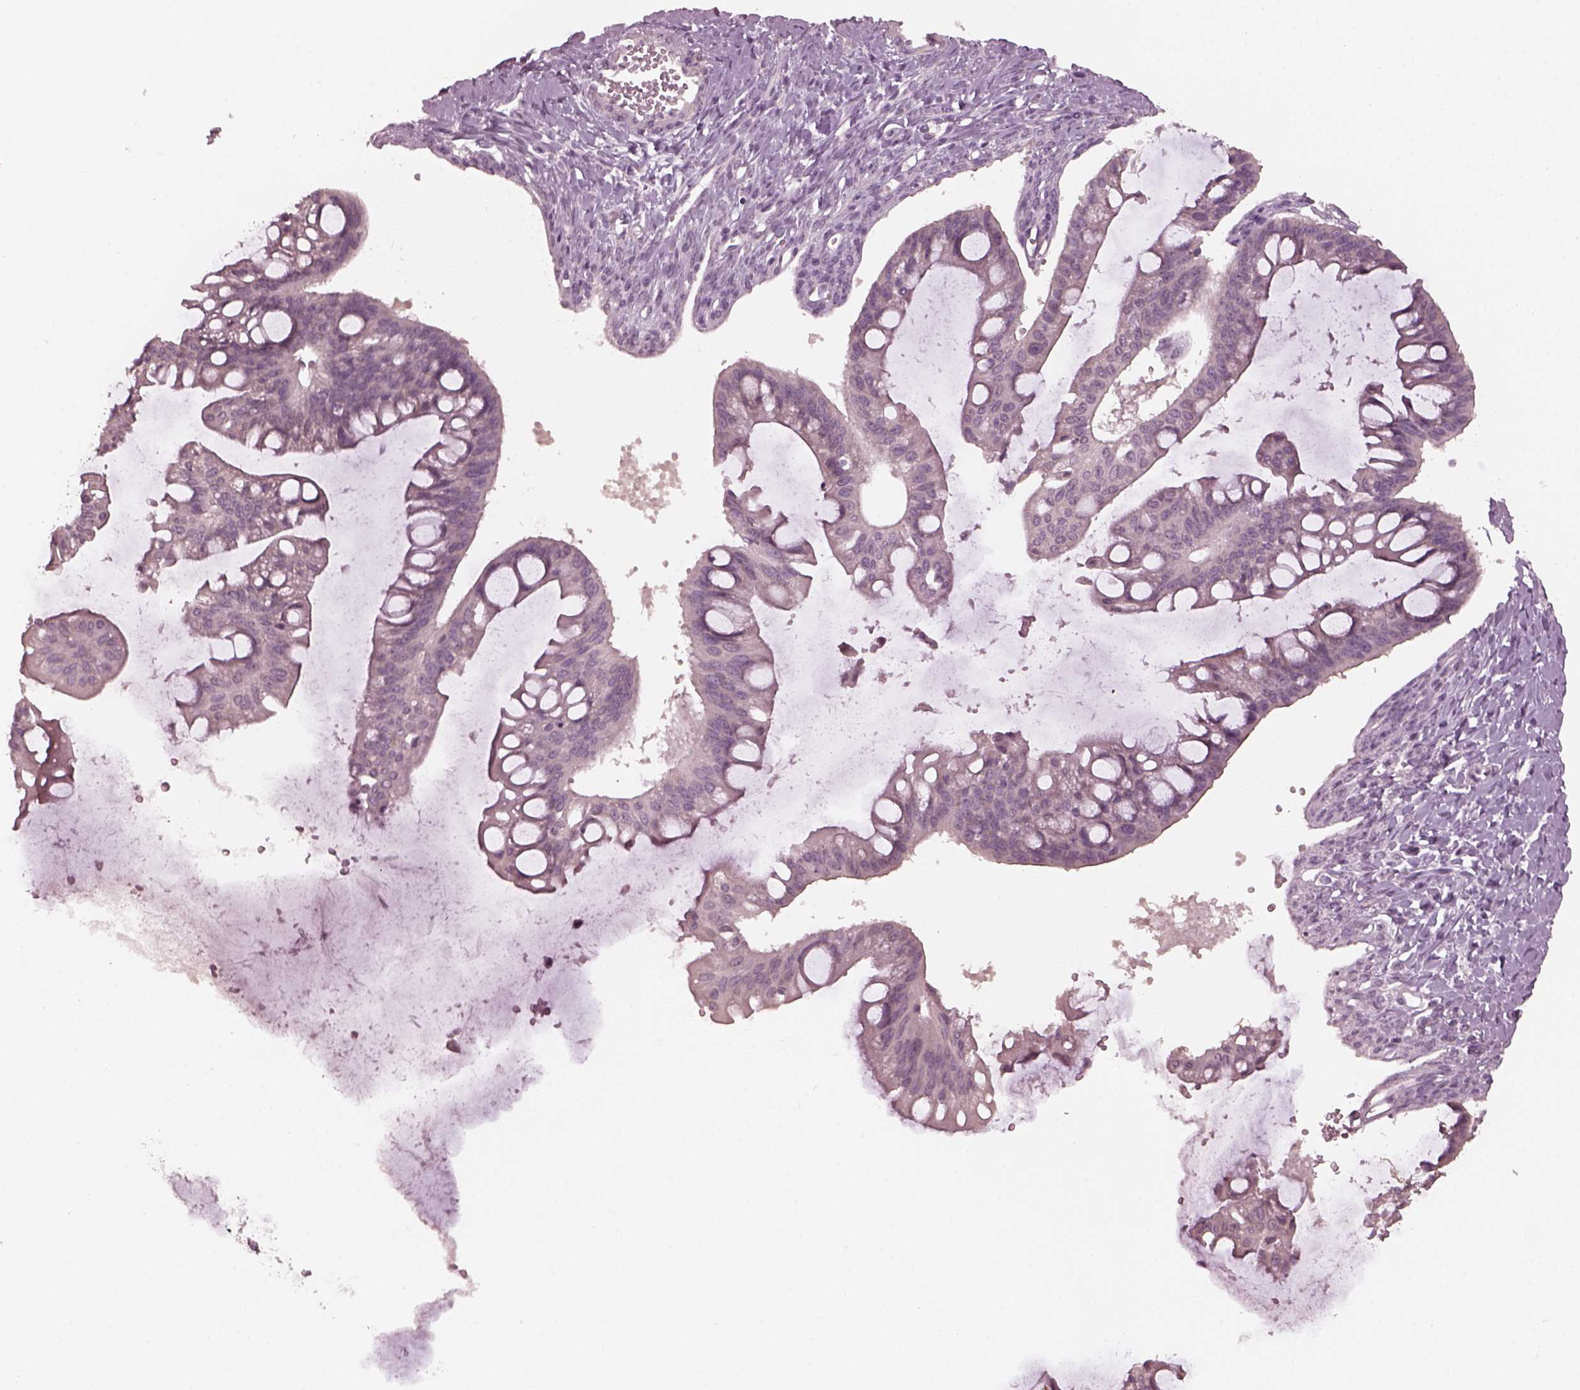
{"staining": {"intensity": "negative", "quantity": "none", "location": "none"}, "tissue": "ovarian cancer", "cell_type": "Tumor cells", "image_type": "cancer", "snomed": [{"axis": "morphology", "description": "Cystadenocarcinoma, mucinous, NOS"}, {"axis": "topography", "description": "Ovary"}], "caption": "A histopathology image of human ovarian cancer is negative for staining in tumor cells.", "gene": "RGS7", "patient": {"sex": "female", "age": 73}}